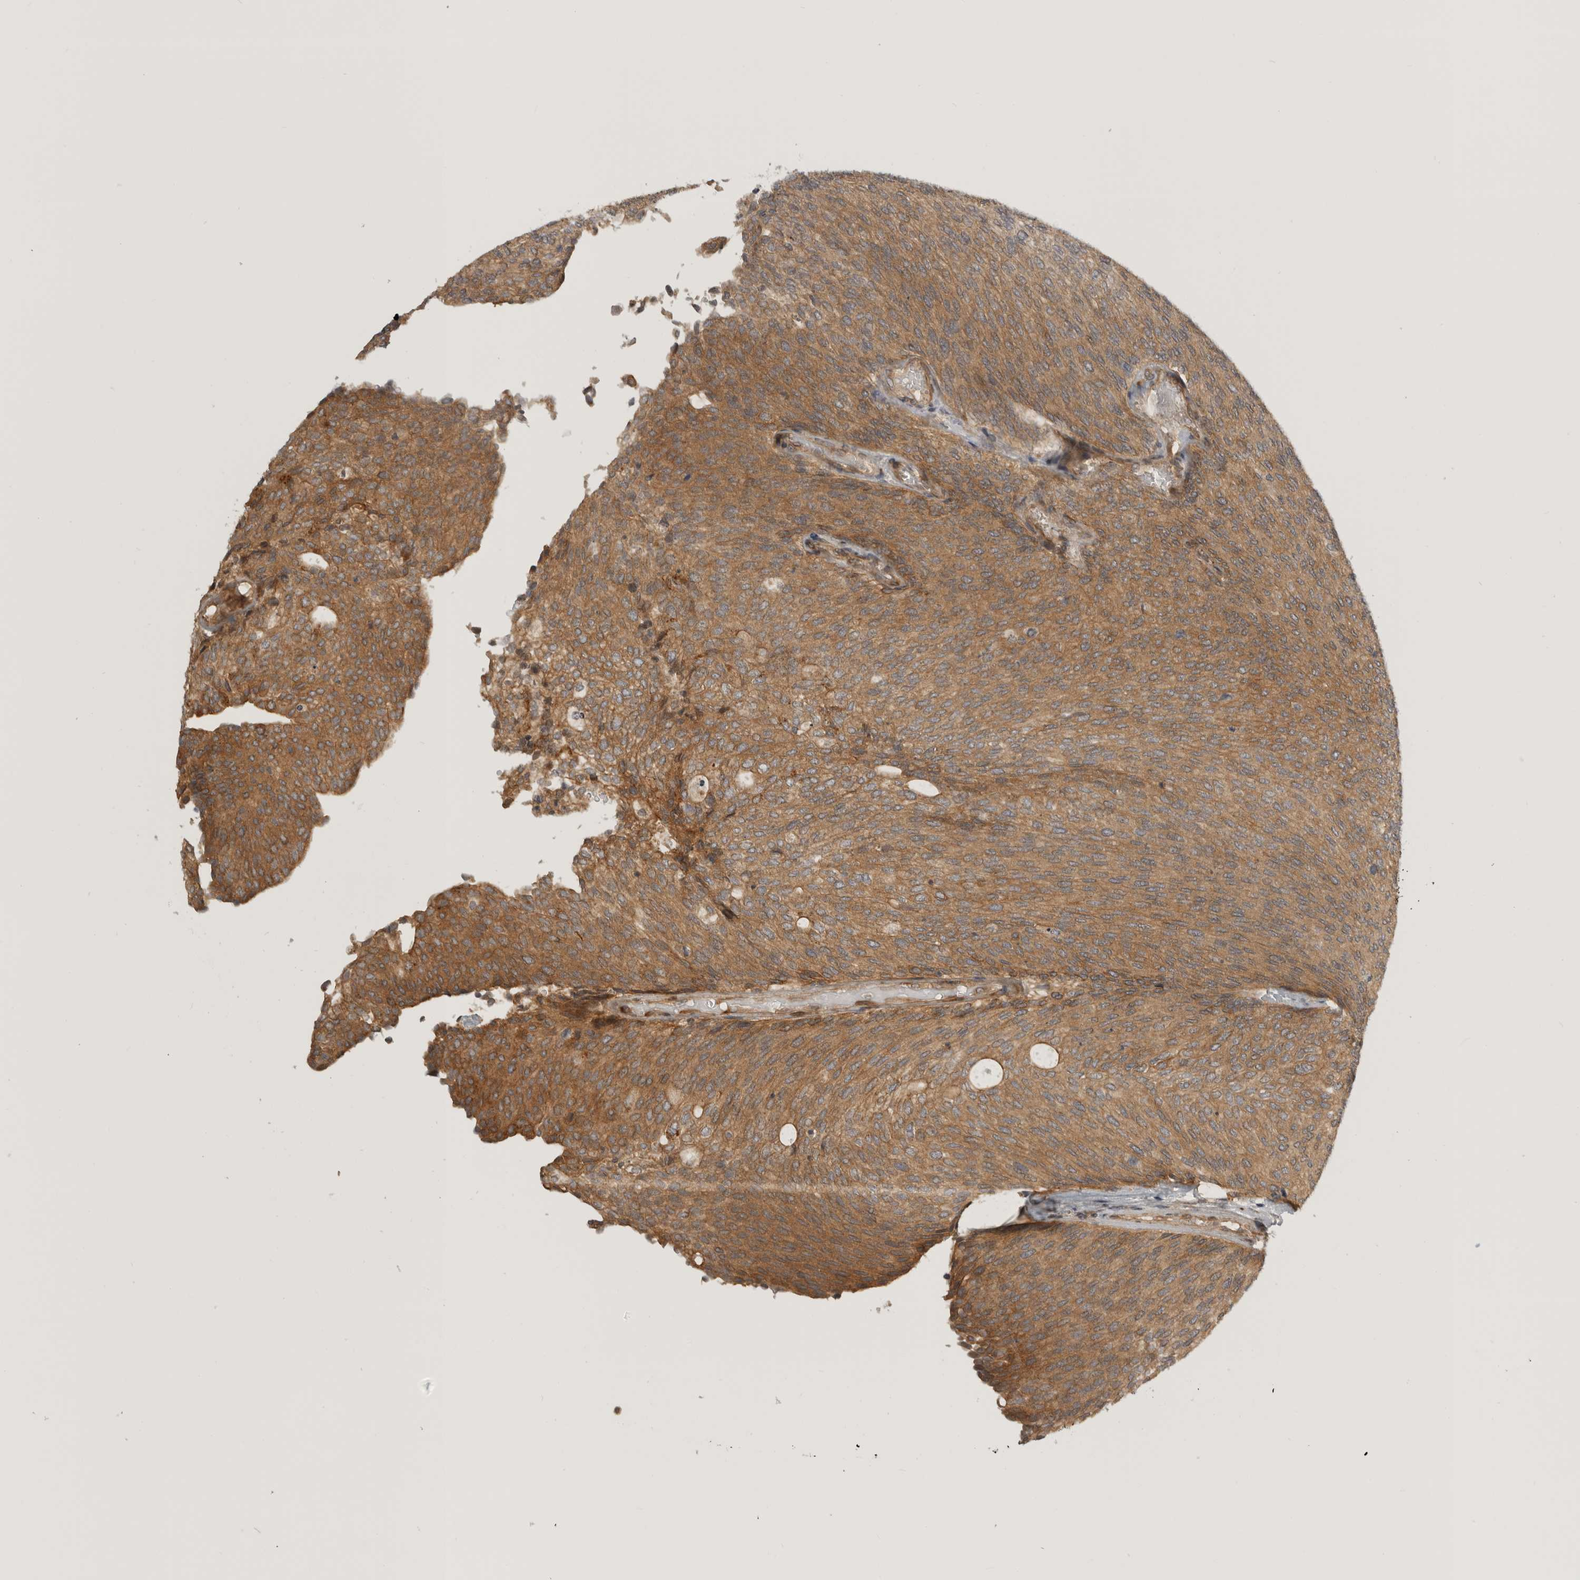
{"staining": {"intensity": "moderate", "quantity": ">75%", "location": "cytoplasmic/membranous"}, "tissue": "urothelial cancer", "cell_type": "Tumor cells", "image_type": "cancer", "snomed": [{"axis": "morphology", "description": "Urothelial carcinoma, Low grade"}, {"axis": "topography", "description": "Urinary bladder"}], "caption": "Moderate cytoplasmic/membranous protein positivity is identified in about >75% of tumor cells in low-grade urothelial carcinoma.", "gene": "CUEDC1", "patient": {"sex": "female", "age": 79}}